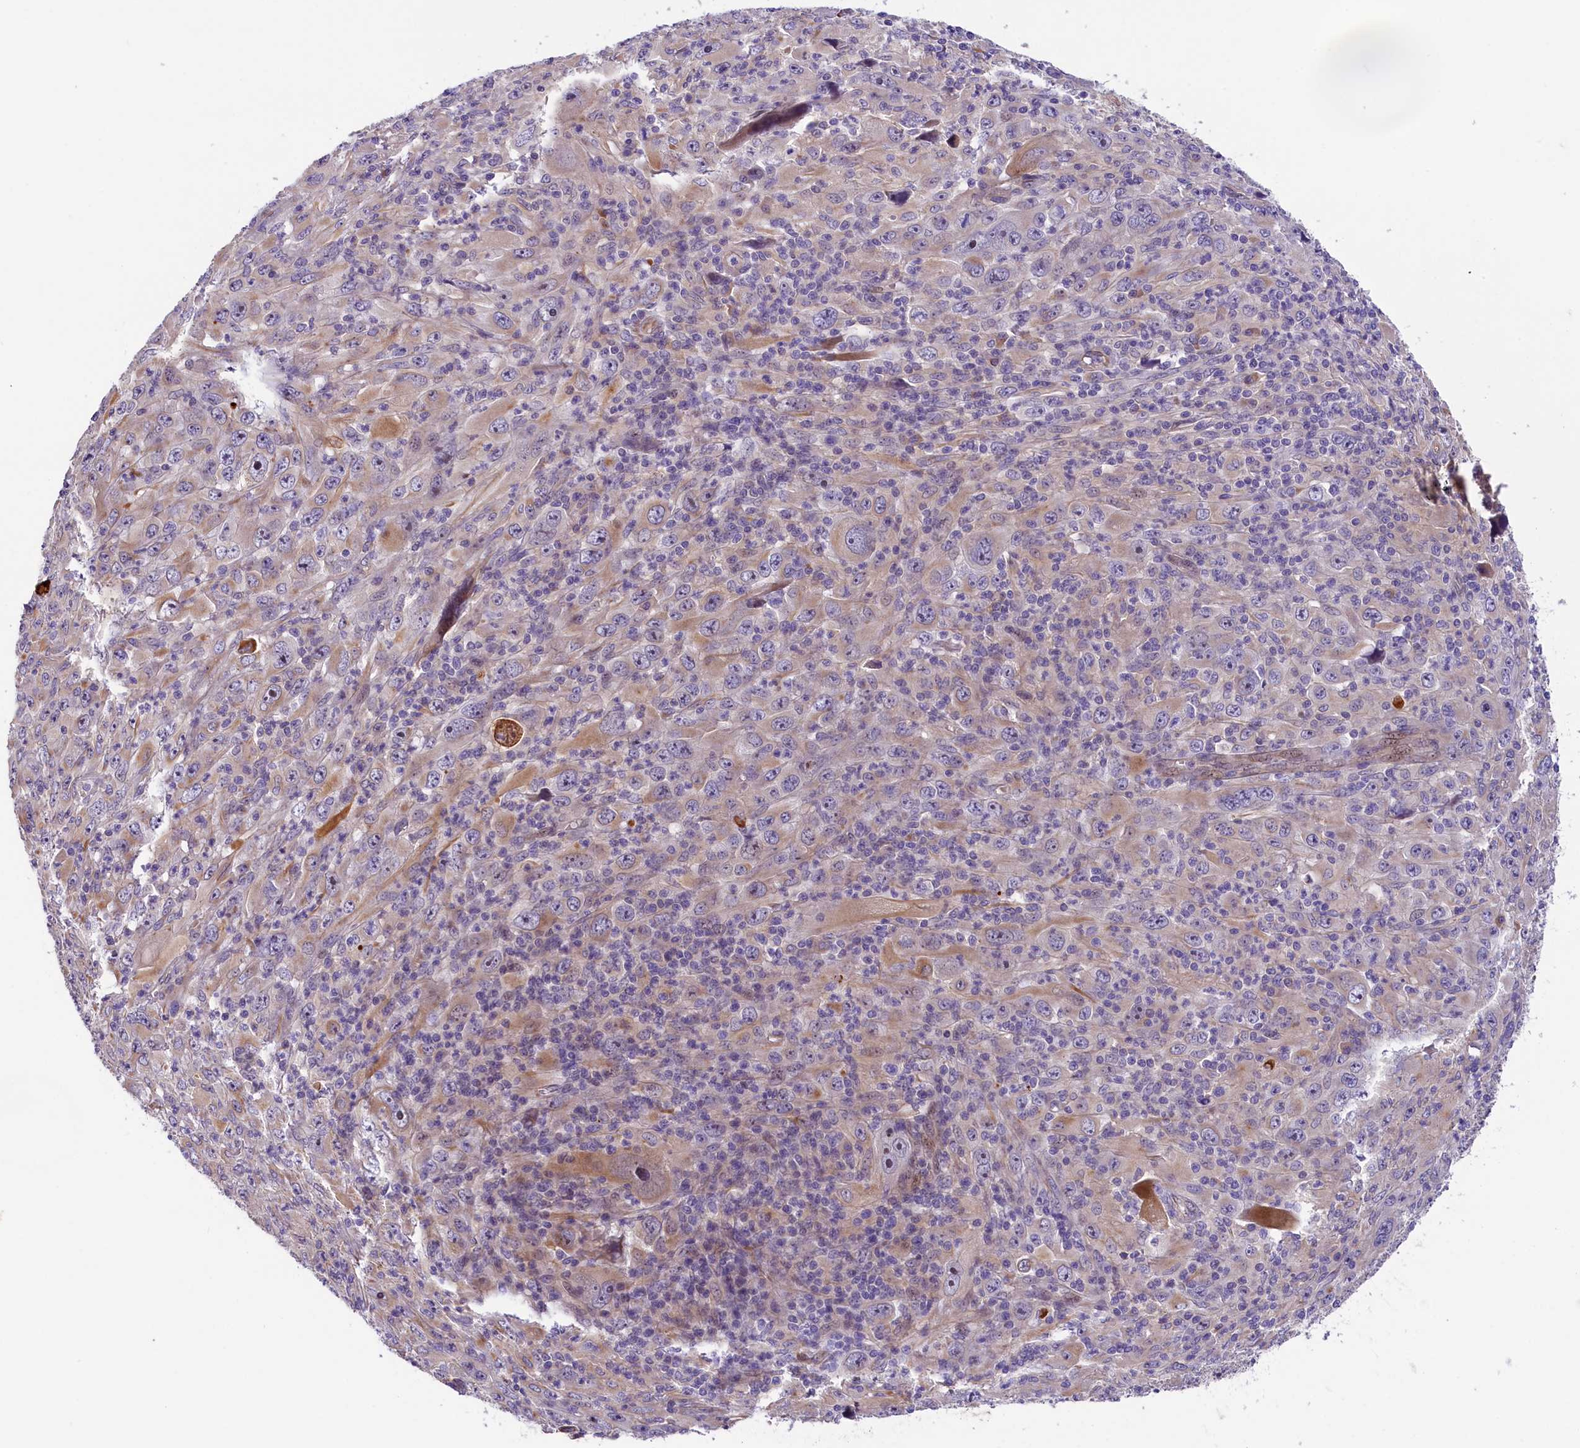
{"staining": {"intensity": "weak", "quantity": "<25%", "location": "cytoplasmic/membranous"}, "tissue": "melanoma", "cell_type": "Tumor cells", "image_type": "cancer", "snomed": [{"axis": "morphology", "description": "Malignant melanoma, Metastatic site"}, {"axis": "topography", "description": "Skin"}], "caption": "This is an immunohistochemistry (IHC) histopathology image of melanoma. There is no positivity in tumor cells.", "gene": "CCDC32", "patient": {"sex": "female", "age": 56}}